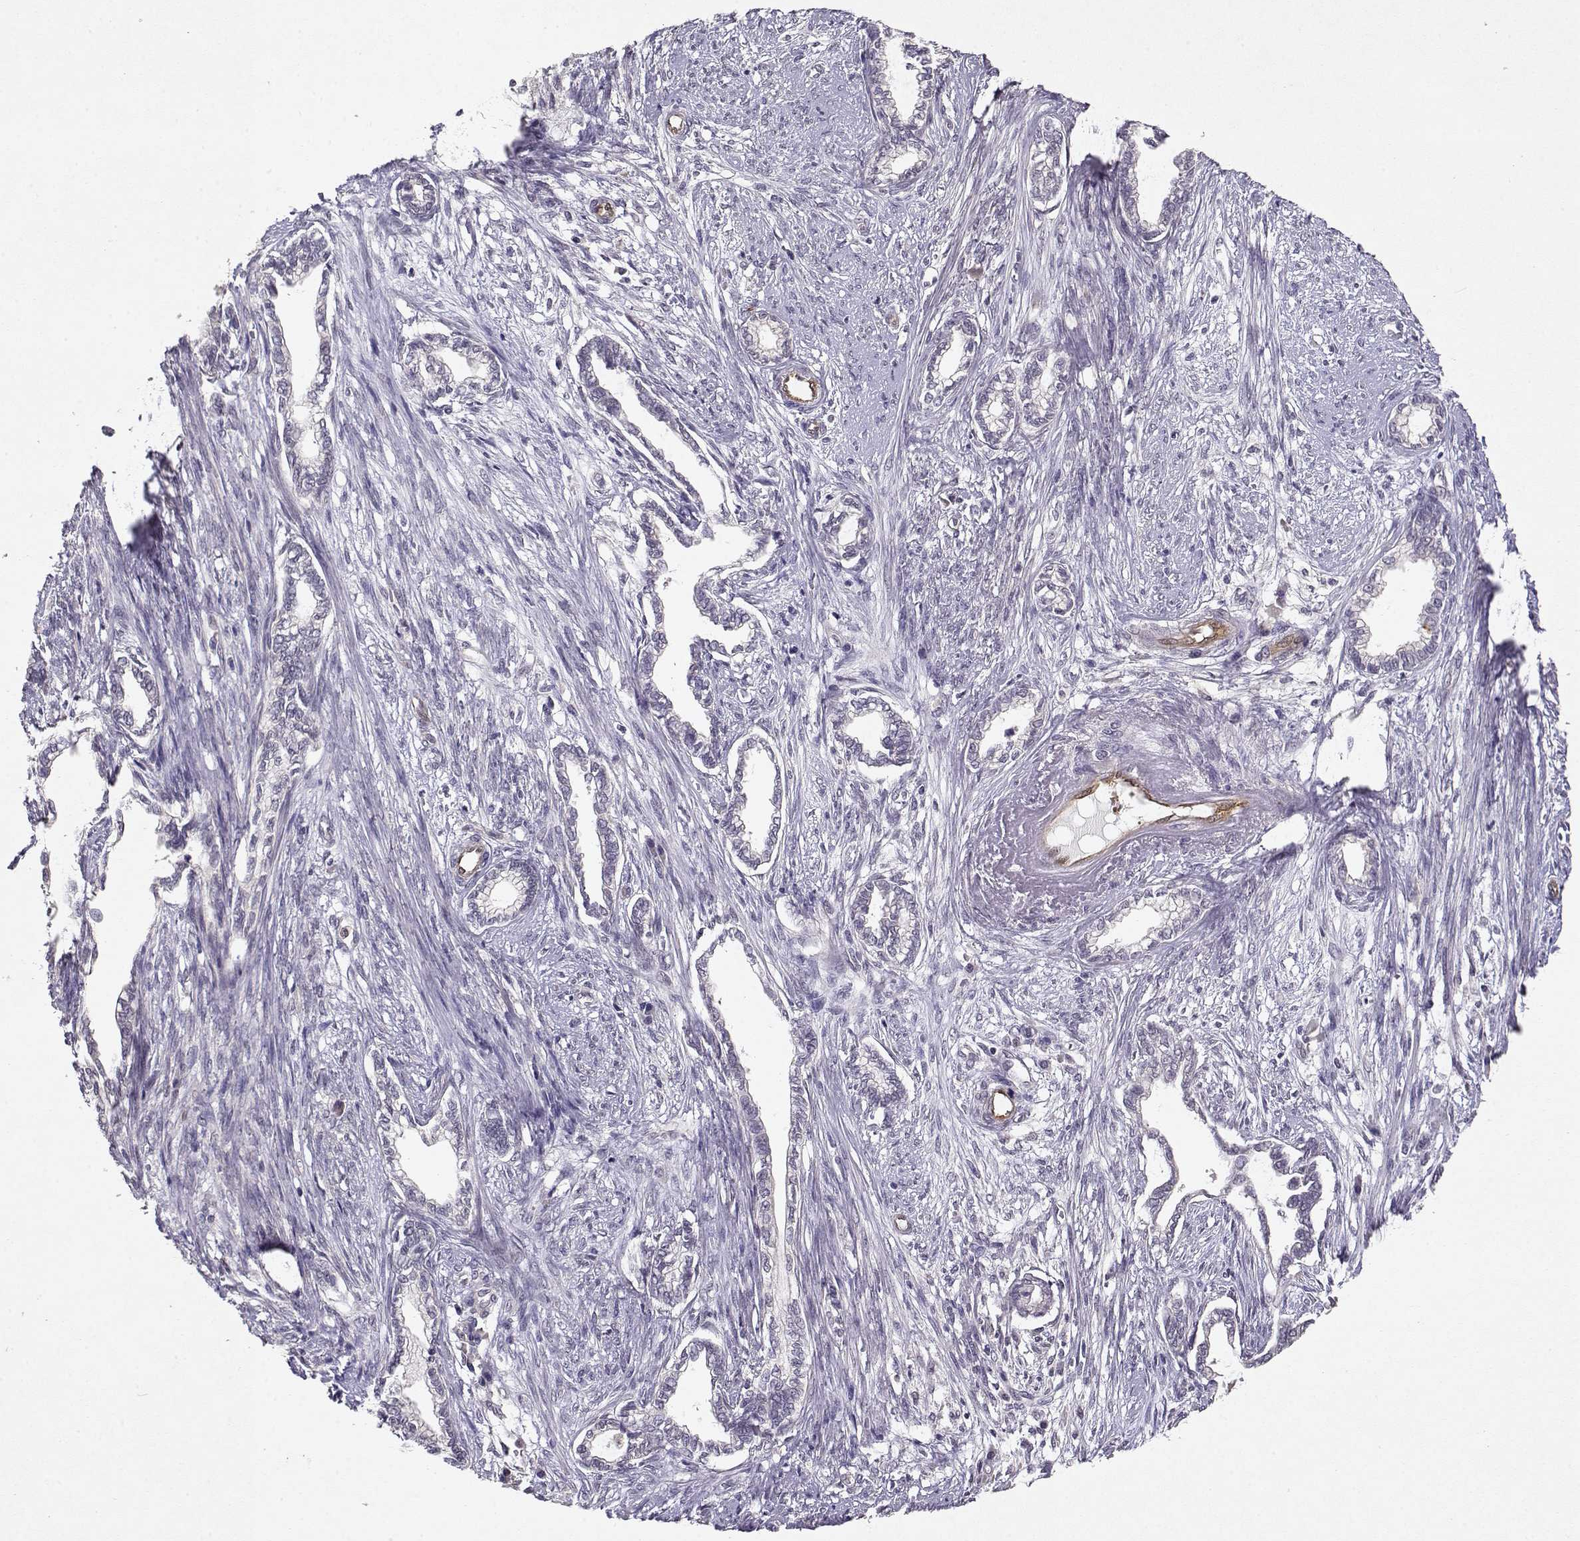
{"staining": {"intensity": "negative", "quantity": "none", "location": "none"}, "tissue": "cervical cancer", "cell_type": "Tumor cells", "image_type": "cancer", "snomed": [{"axis": "morphology", "description": "Adenocarcinoma, NOS"}, {"axis": "topography", "description": "Cervix"}], "caption": "Histopathology image shows no protein expression in tumor cells of cervical cancer tissue.", "gene": "BMX", "patient": {"sex": "female", "age": 62}}